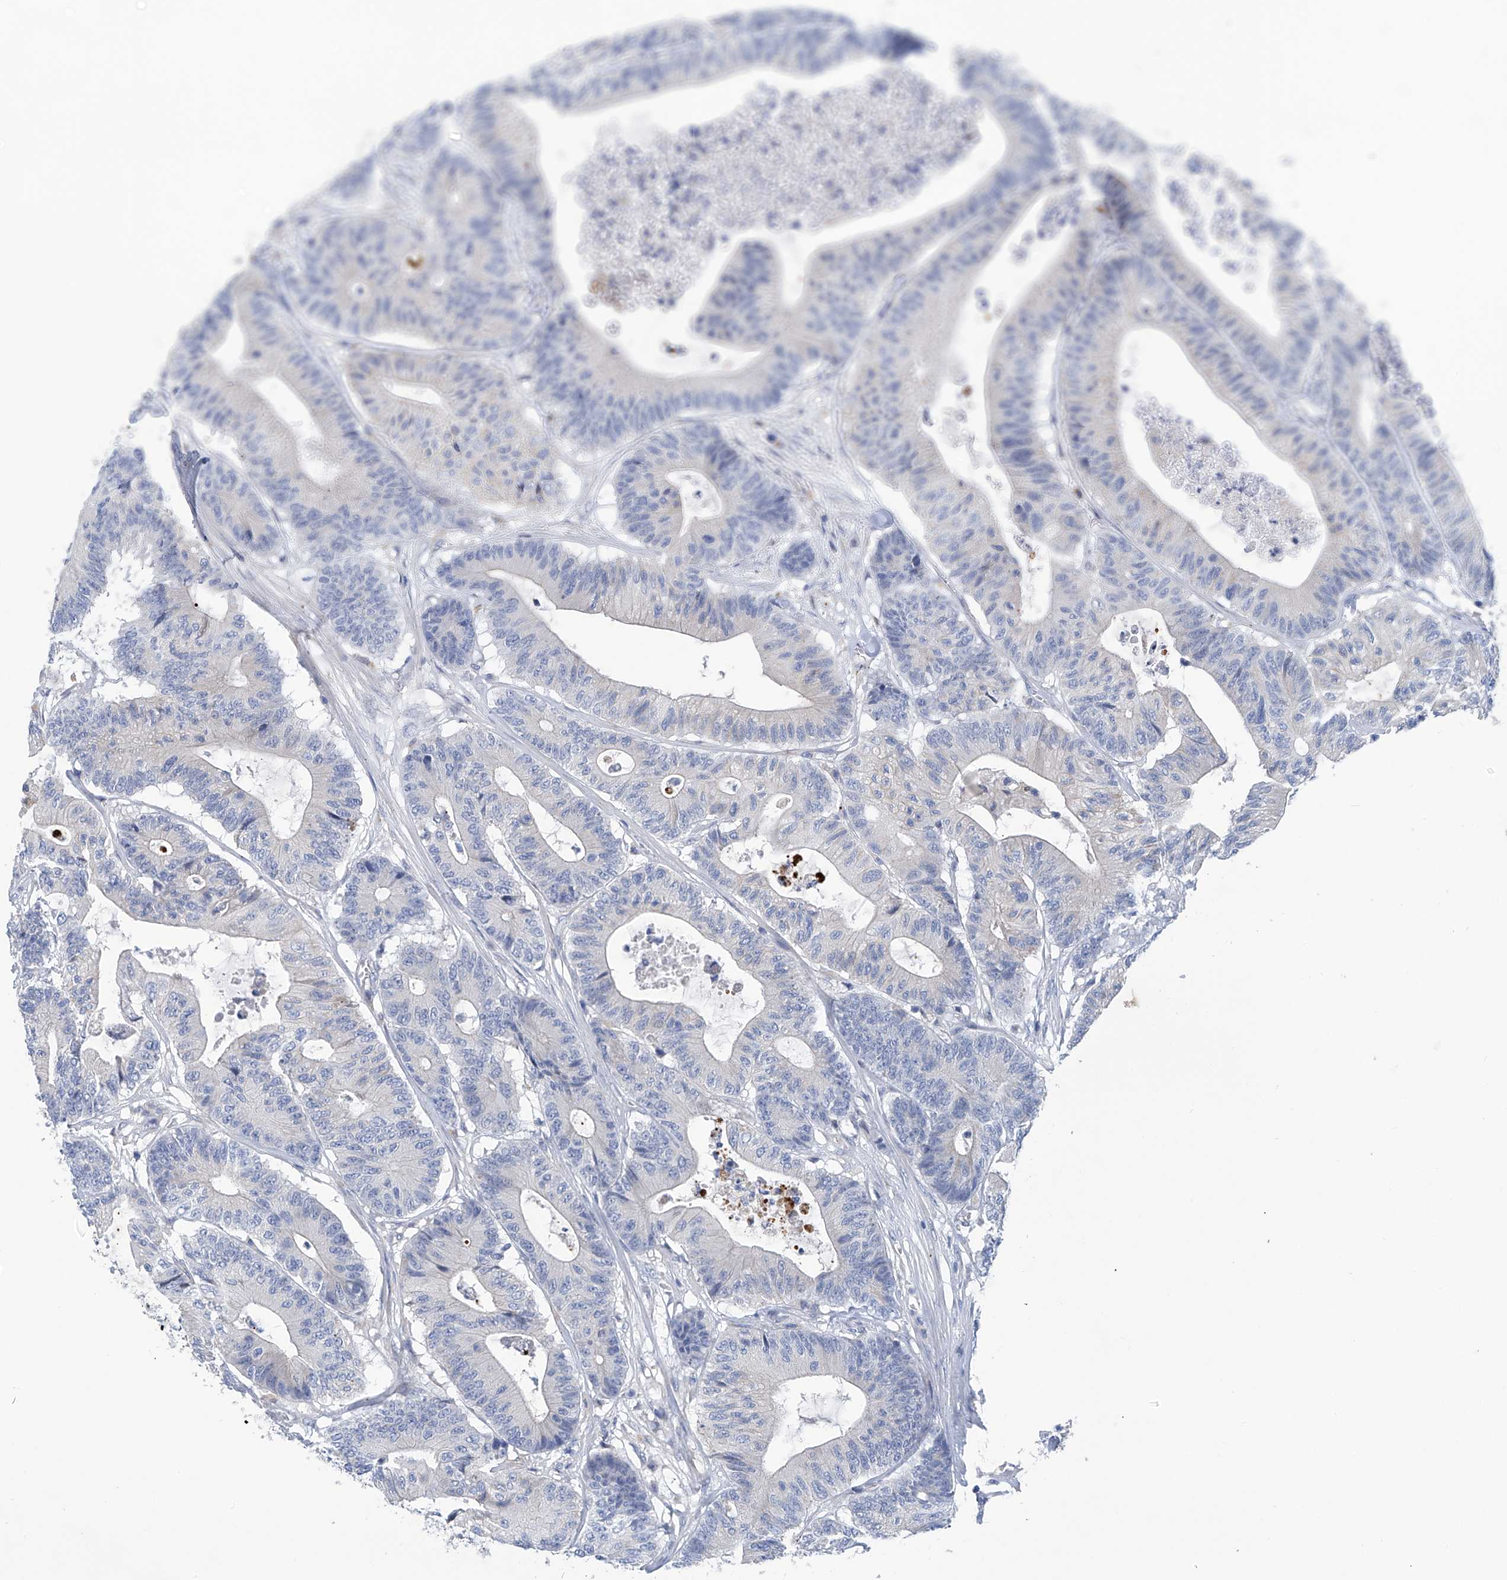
{"staining": {"intensity": "negative", "quantity": "none", "location": "none"}, "tissue": "colorectal cancer", "cell_type": "Tumor cells", "image_type": "cancer", "snomed": [{"axis": "morphology", "description": "Adenocarcinoma, NOS"}, {"axis": "topography", "description": "Colon"}], "caption": "The IHC micrograph has no significant staining in tumor cells of colorectal cancer (adenocarcinoma) tissue. (Immunohistochemistry (ihc), brightfield microscopy, high magnification).", "gene": "CEP85L", "patient": {"sex": "female", "age": 84}}